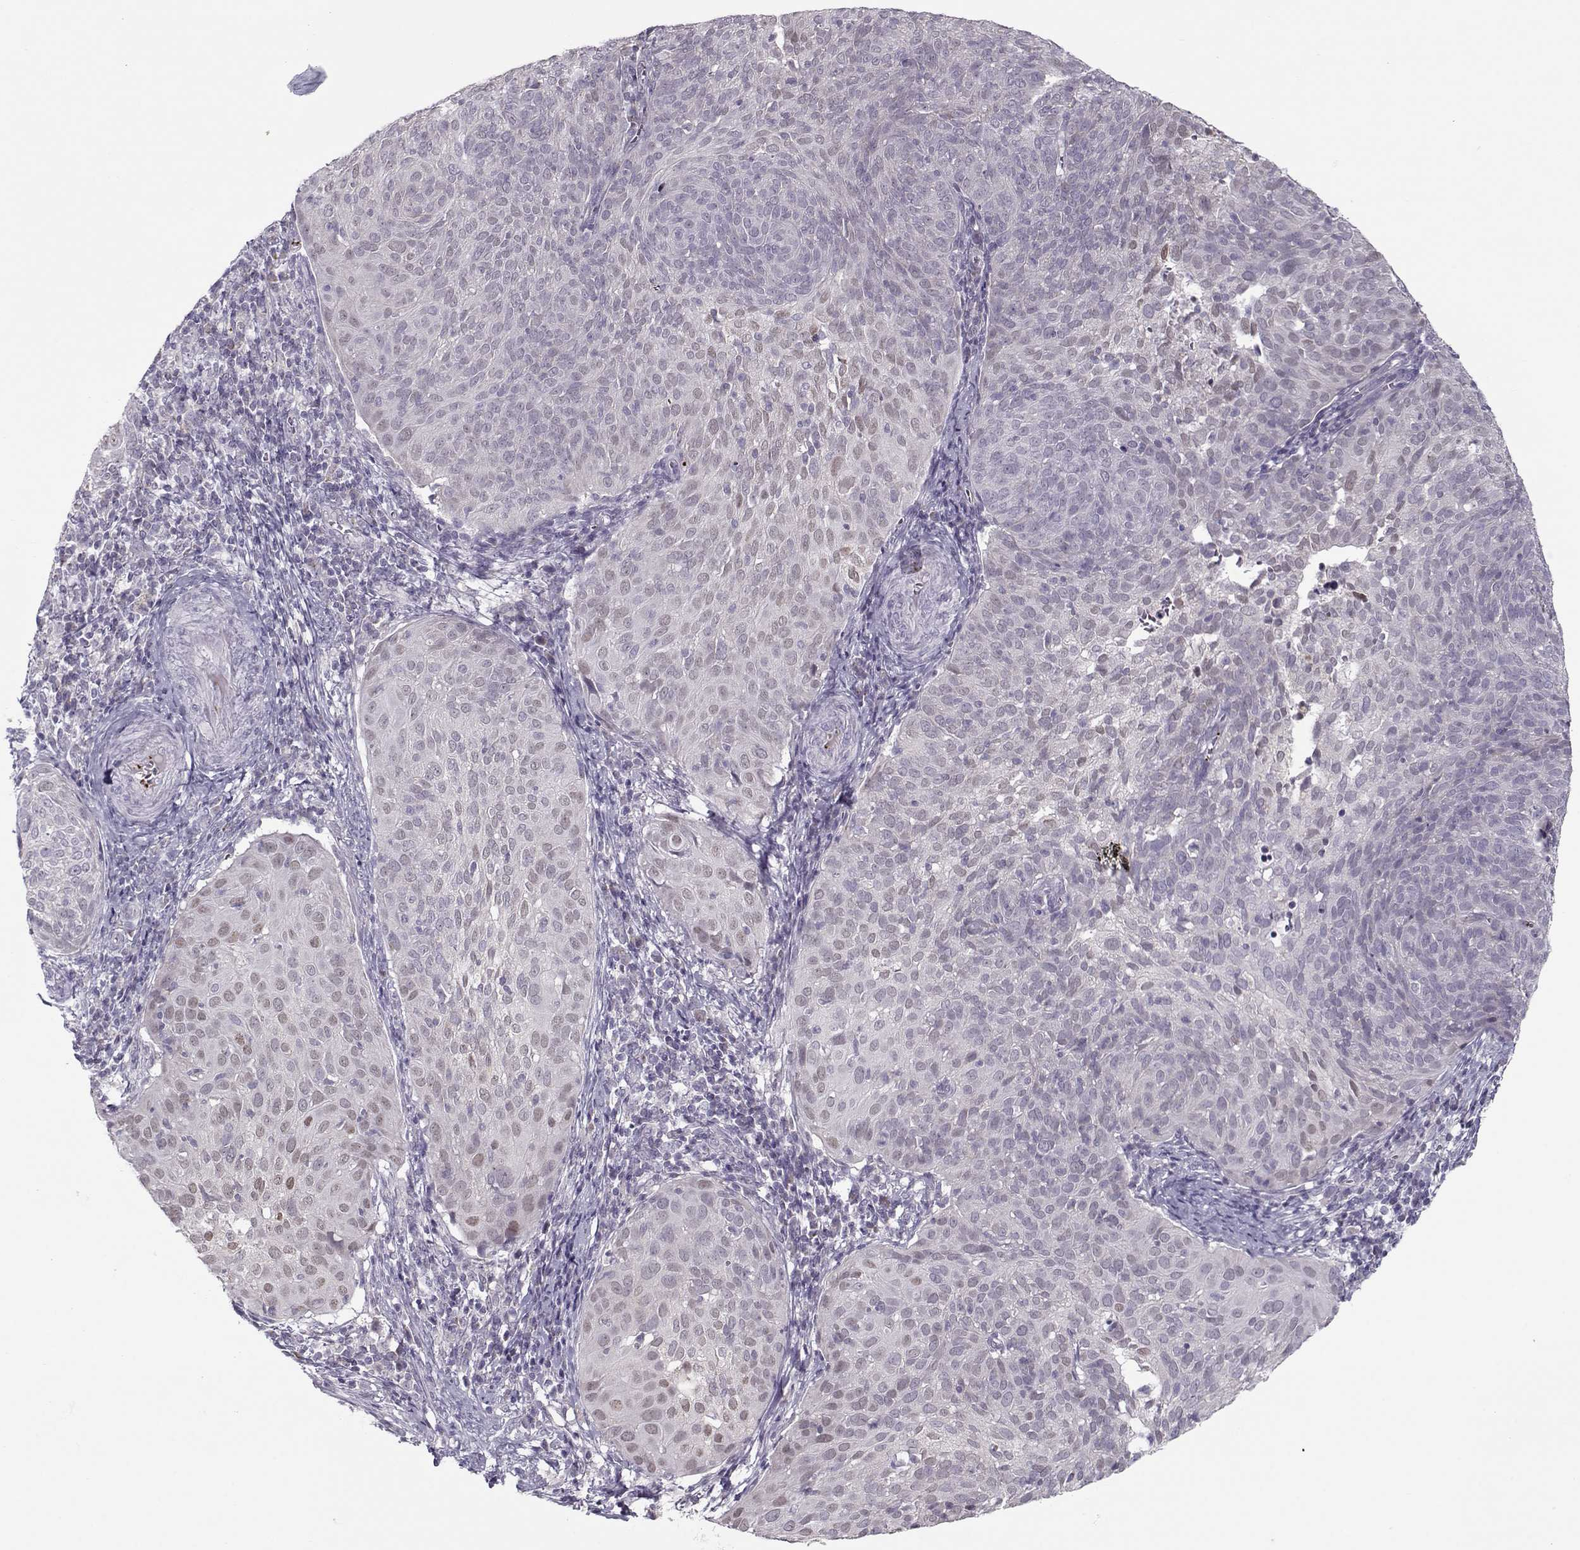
{"staining": {"intensity": "weak", "quantity": "<25%", "location": "nuclear"}, "tissue": "cervical cancer", "cell_type": "Tumor cells", "image_type": "cancer", "snomed": [{"axis": "morphology", "description": "Squamous cell carcinoma, NOS"}, {"axis": "topography", "description": "Cervix"}], "caption": "High power microscopy photomicrograph of an immunohistochemistry micrograph of cervical cancer (squamous cell carcinoma), revealing no significant positivity in tumor cells.", "gene": "KLF17", "patient": {"sex": "female", "age": 39}}